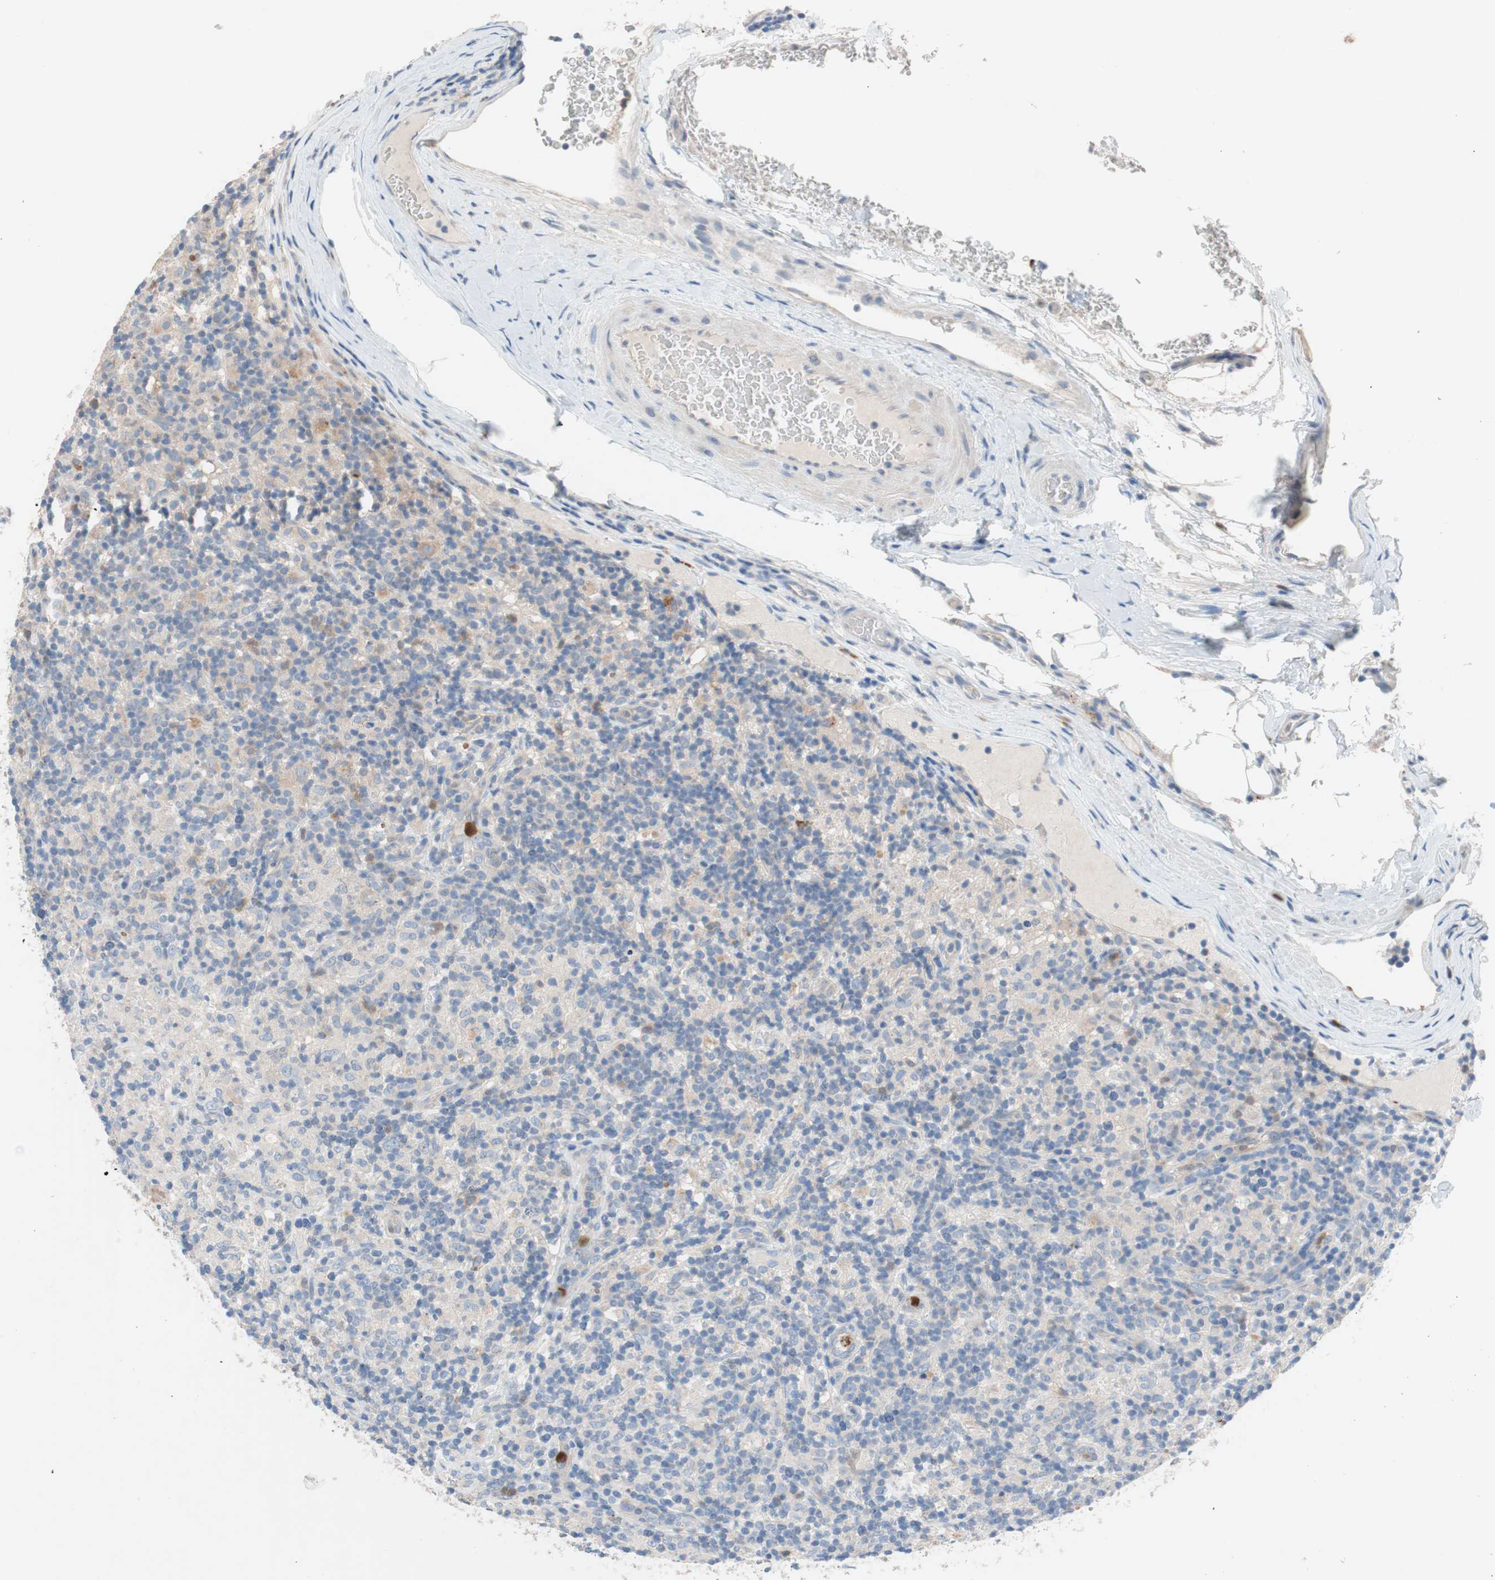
{"staining": {"intensity": "moderate", "quantity": "25%-75%", "location": "cytoplasmic/membranous"}, "tissue": "lymphoma", "cell_type": "Tumor cells", "image_type": "cancer", "snomed": [{"axis": "morphology", "description": "Hodgkin's disease, NOS"}, {"axis": "topography", "description": "Lymph node"}], "caption": "The micrograph displays a brown stain indicating the presence of a protein in the cytoplasmic/membranous of tumor cells in Hodgkin's disease.", "gene": "CLEC4D", "patient": {"sex": "male", "age": 70}}